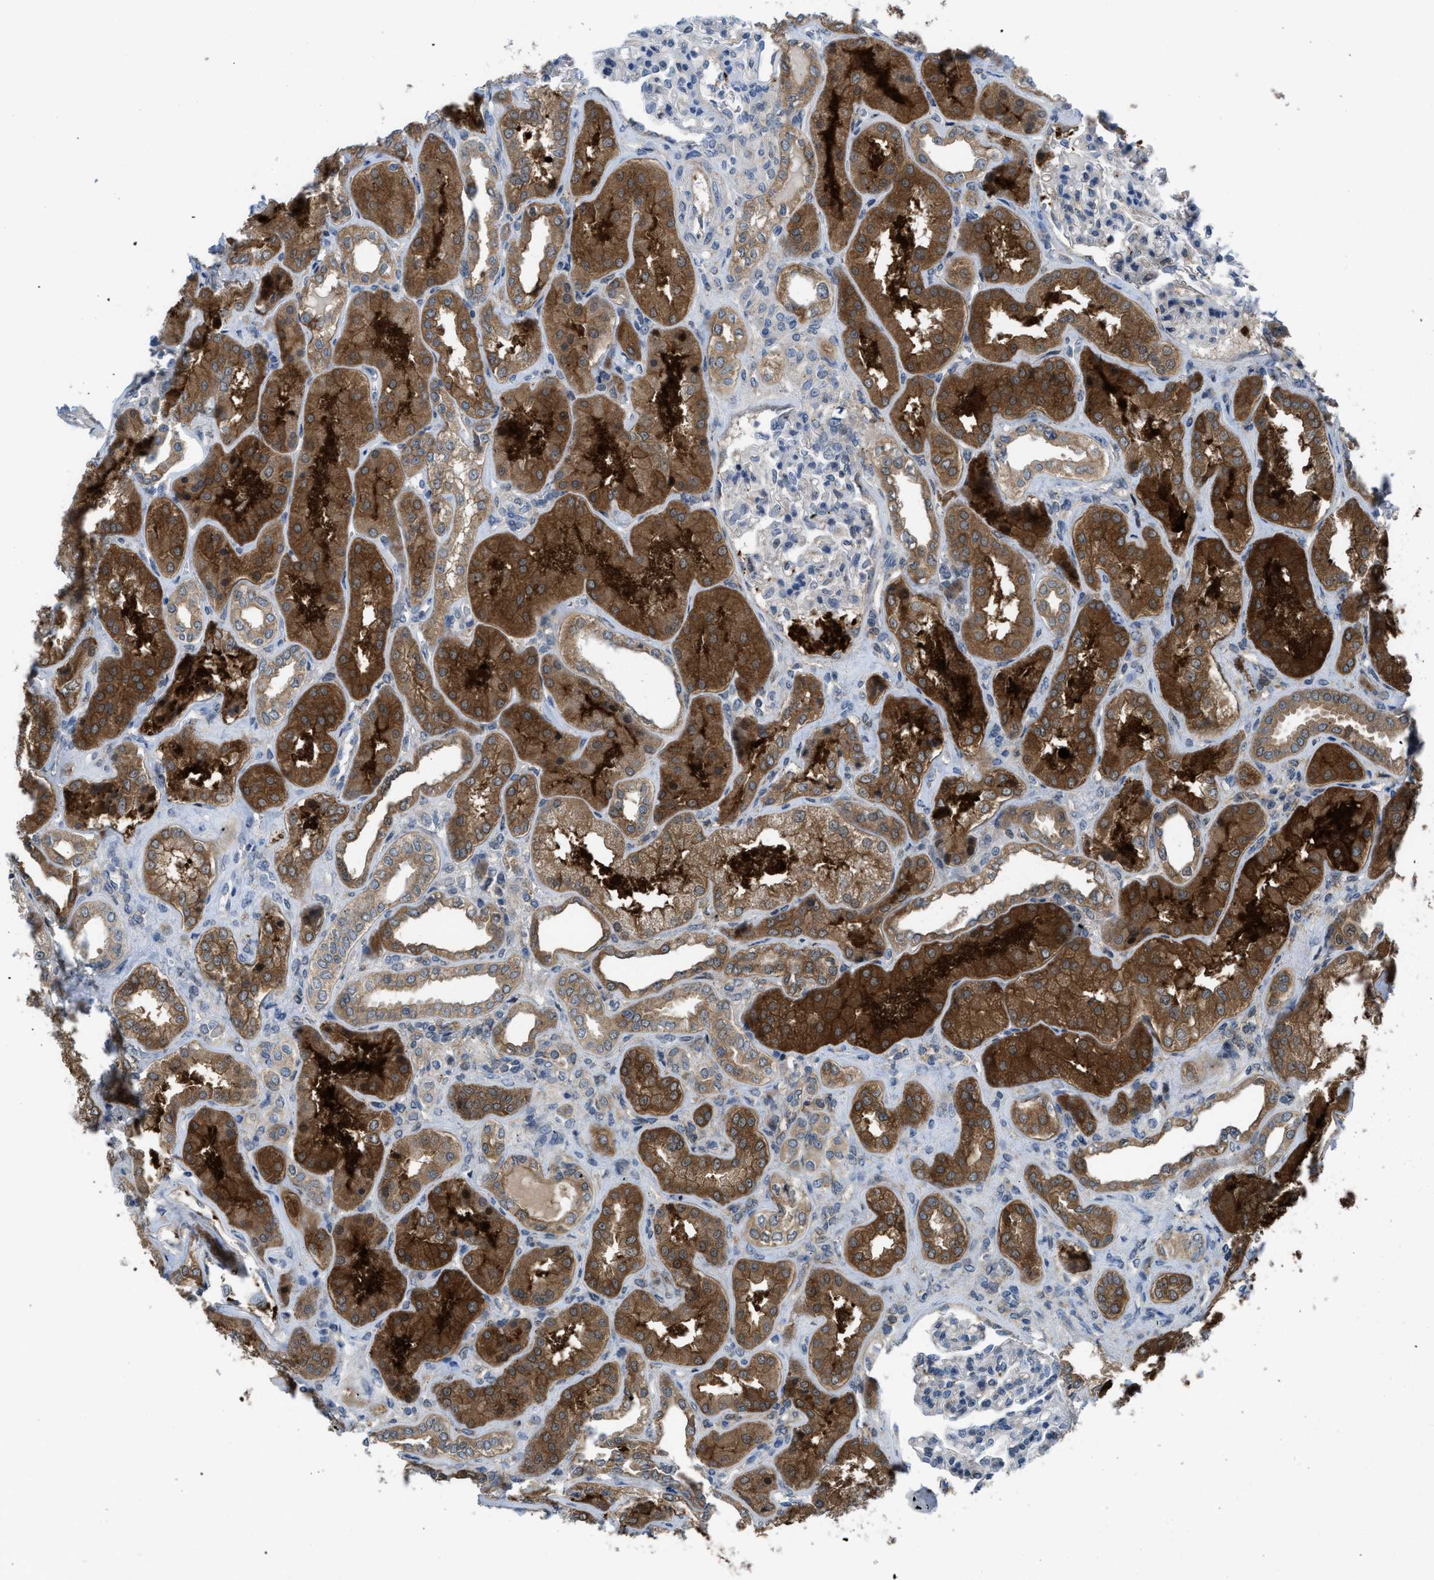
{"staining": {"intensity": "negative", "quantity": "none", "location": "none"}, "tissue": "kidney", "cell_type": "Cells in glomeruli", "image_type": "normal", "snomed": [{"axis": "morphology", "description": "Normal tissue, NOS"}, {"axis": "topography", "description": "Kidney"}], "caption": "Immunohistochemistry of normal human kidney exhibits no positivity in cells in glomeruli. Nuclei are stained in blue.", "gene": "BAZ2B", "patient": {"sex": "female", "age": 56}}